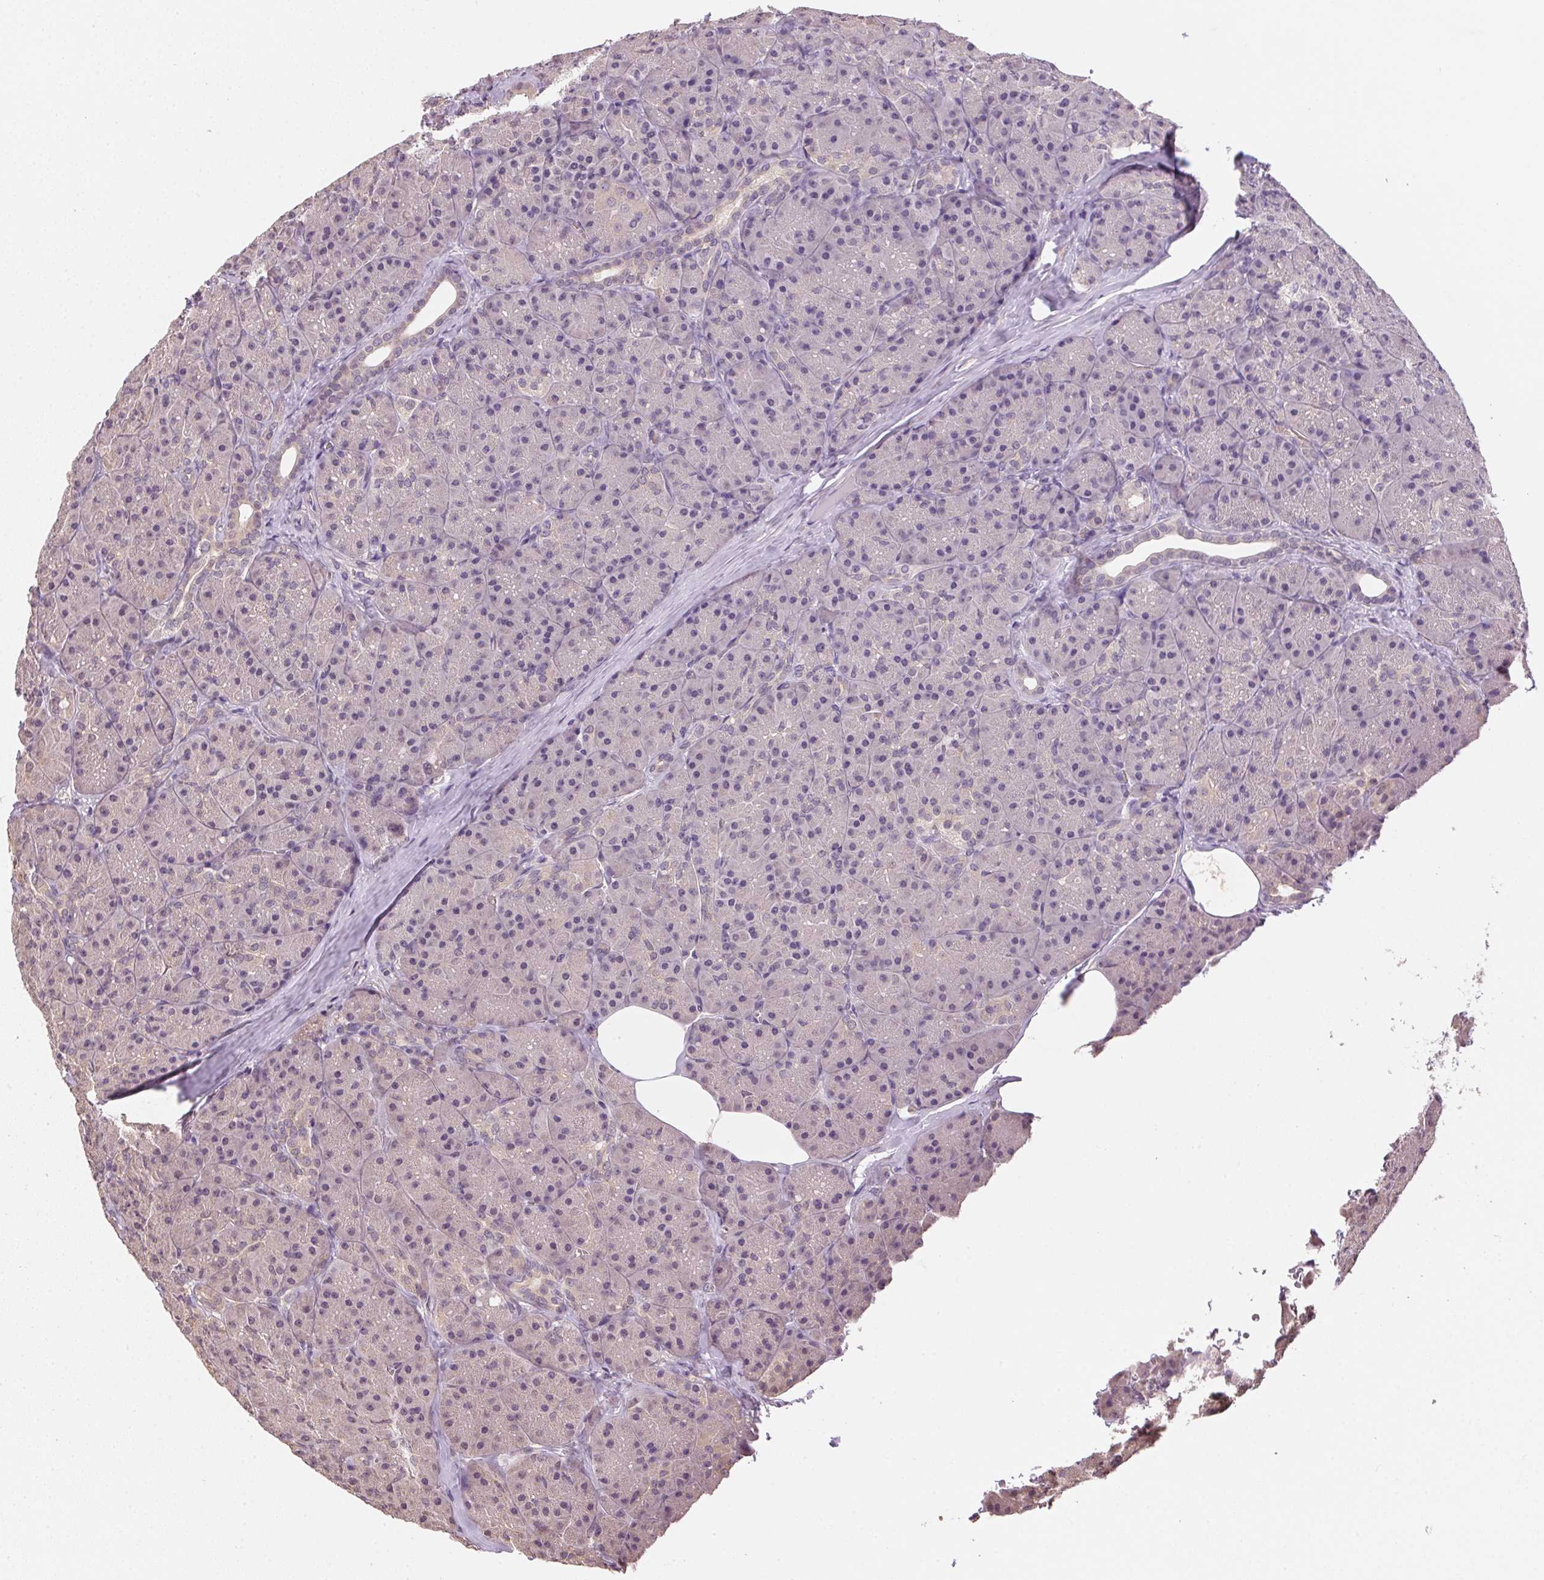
{"staining": {"intensity": "negative", "quantity": "none", "location": "none"}, "tissue": "pancreas", "cell_type": "Exocrine glandular cells", "image_type": "normal", "snomed": [{"axis": "morphology", "description": "Normal tissue, NOS"}, {"axis": "topography", "description": "Pancreas"}], "caption": "The immunohistochemistry micrograph has no significant positivity in exocrine glandular cells of pancreas.", "gene": "ALDH8A1", "patient": {"sex": "male", "age": 57}}